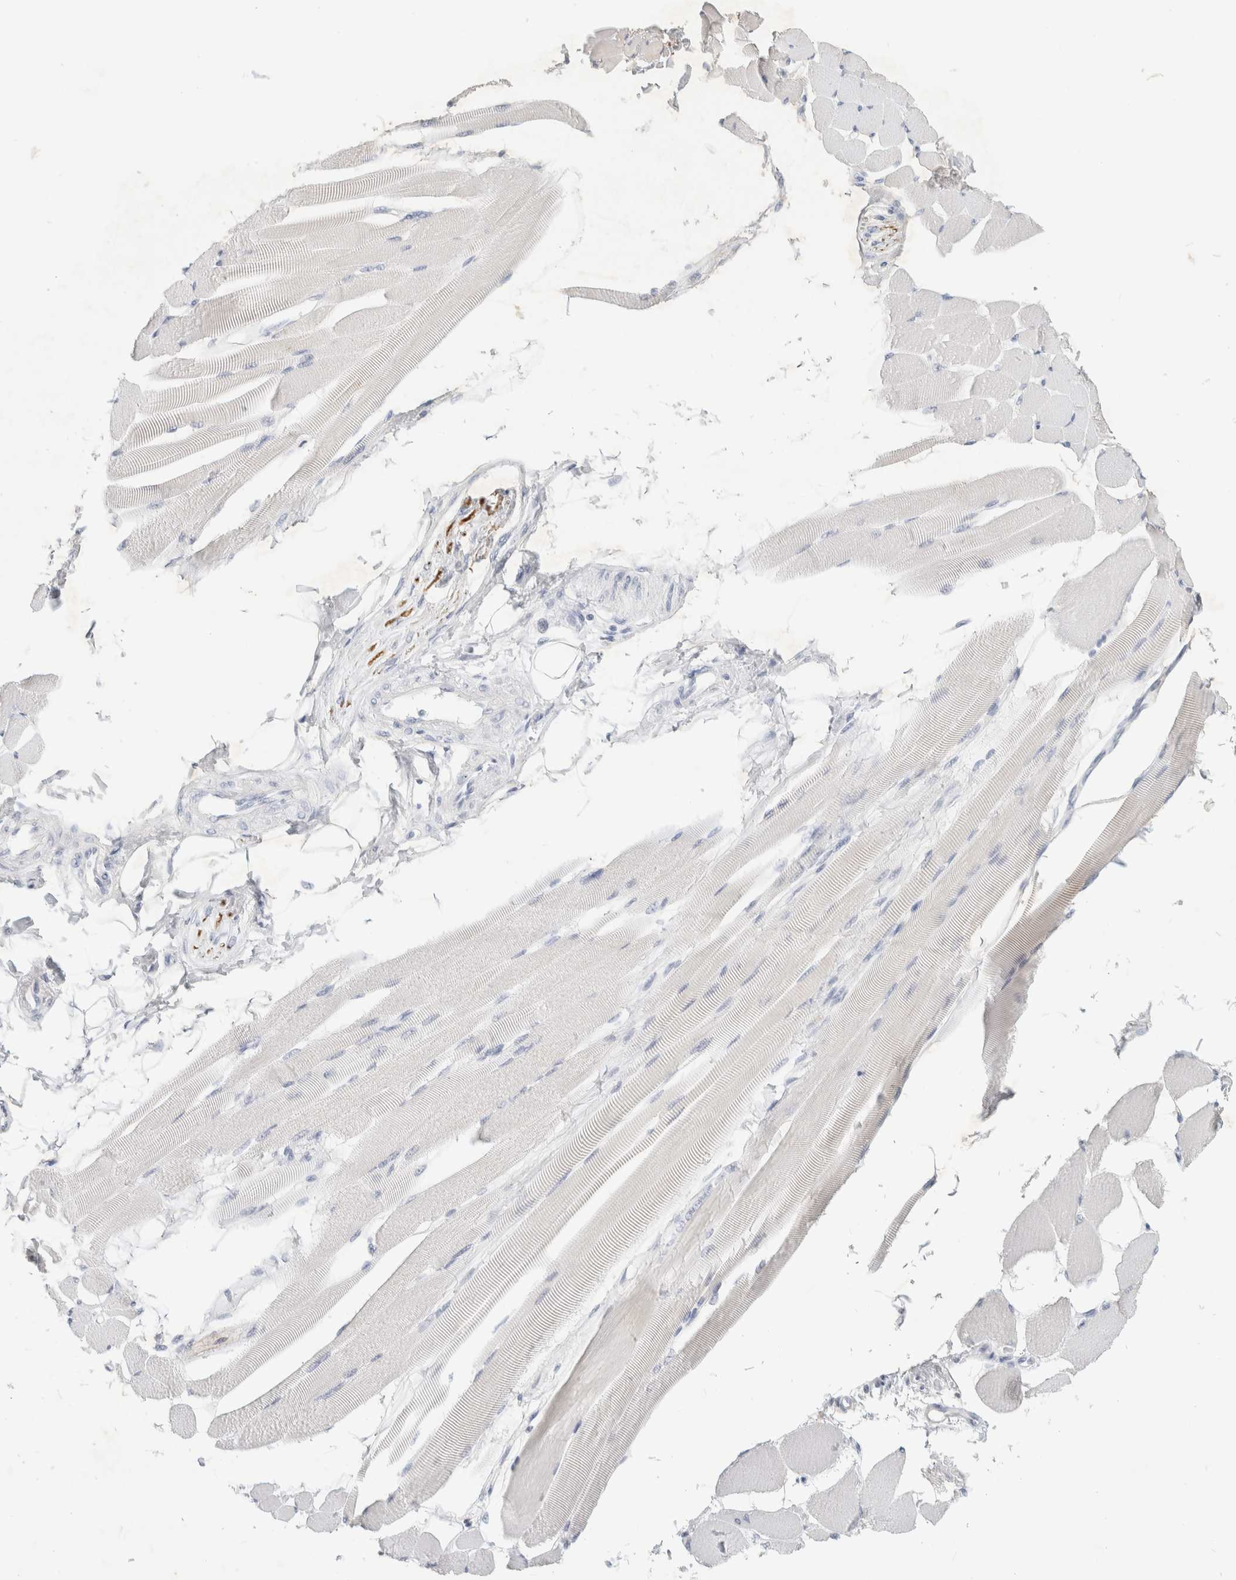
{"staining": {"intensity": "negative", "quantity": "none", "location": "none"}, "tissue": "skeletal muscle", "cell_type": "Myocytes", "image_type": "normal", "snomed": [{"axis": "morphology", "description": "Normal tissue, NOS"}, {"axis": "topography", "description": "Skeletal muscle"}, {"axis": "topography", "description": "Peripheral nerve tissue"}], "caption": "Myocytes are negative for protein expression in normal human skeletal muscle.", "gene": "NEFM", "patient": {"sex": "female", "age": 84}}